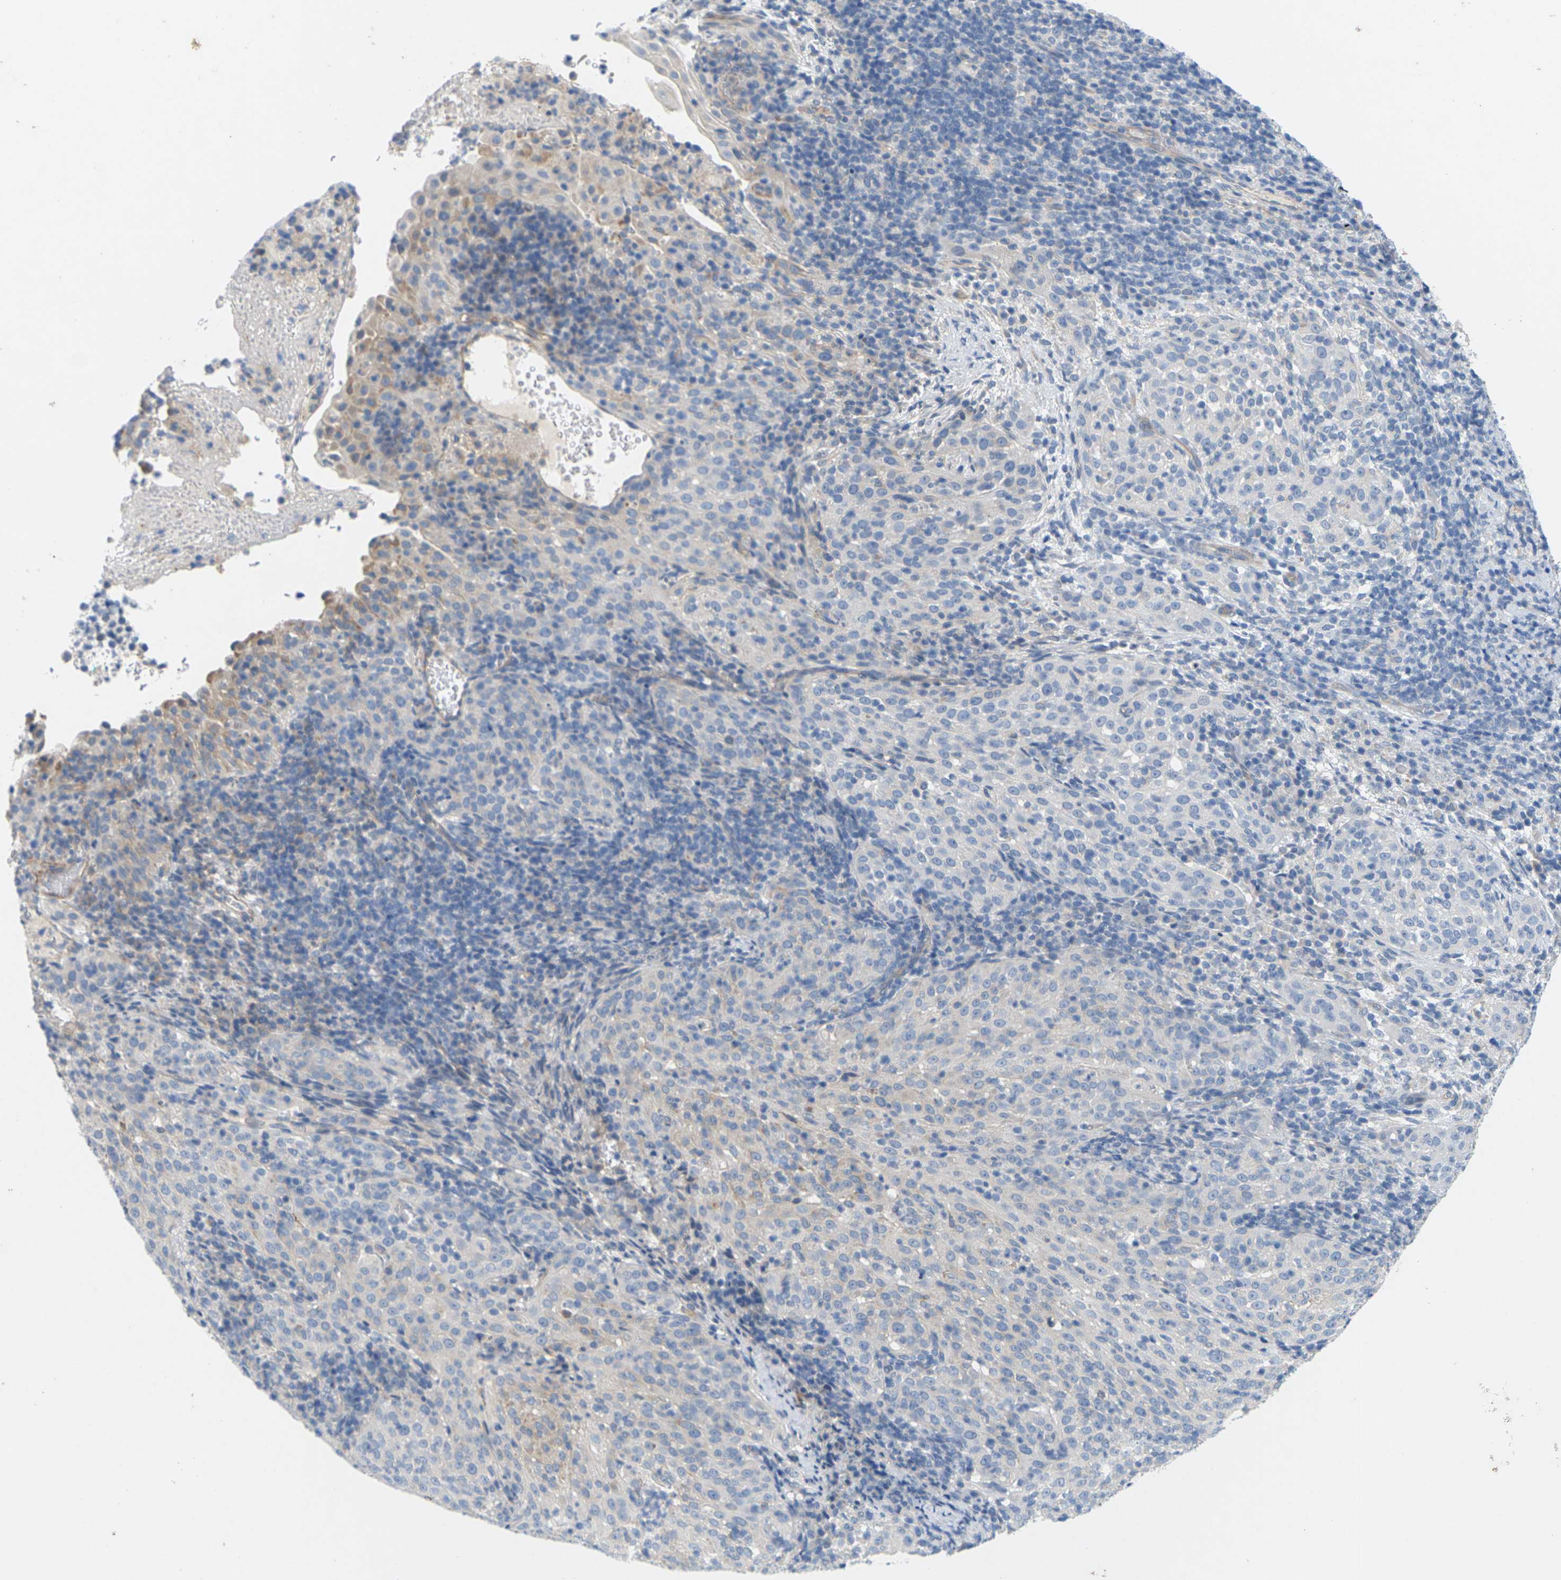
{"staining": {"intensity": "weak", "quantity": "<25%", "location": "cytoplasmic/membranous"}, "tissue": "cervical cancer", "cell_type": "Tumor cells", "image_type": "cancer", "snomed": [{"axis": "morphology", "description": "Squamous cell carcinoma, NOS"}, {"axis": "topography", "description": "Cervix"}], "caption": "Squamous cell carcinoma (cervical) was stained to show a protein in brown. There is no significant staining in tumor cells.", "gene": "ITGA5", "patient": {"sex": "female", "age": 51}}